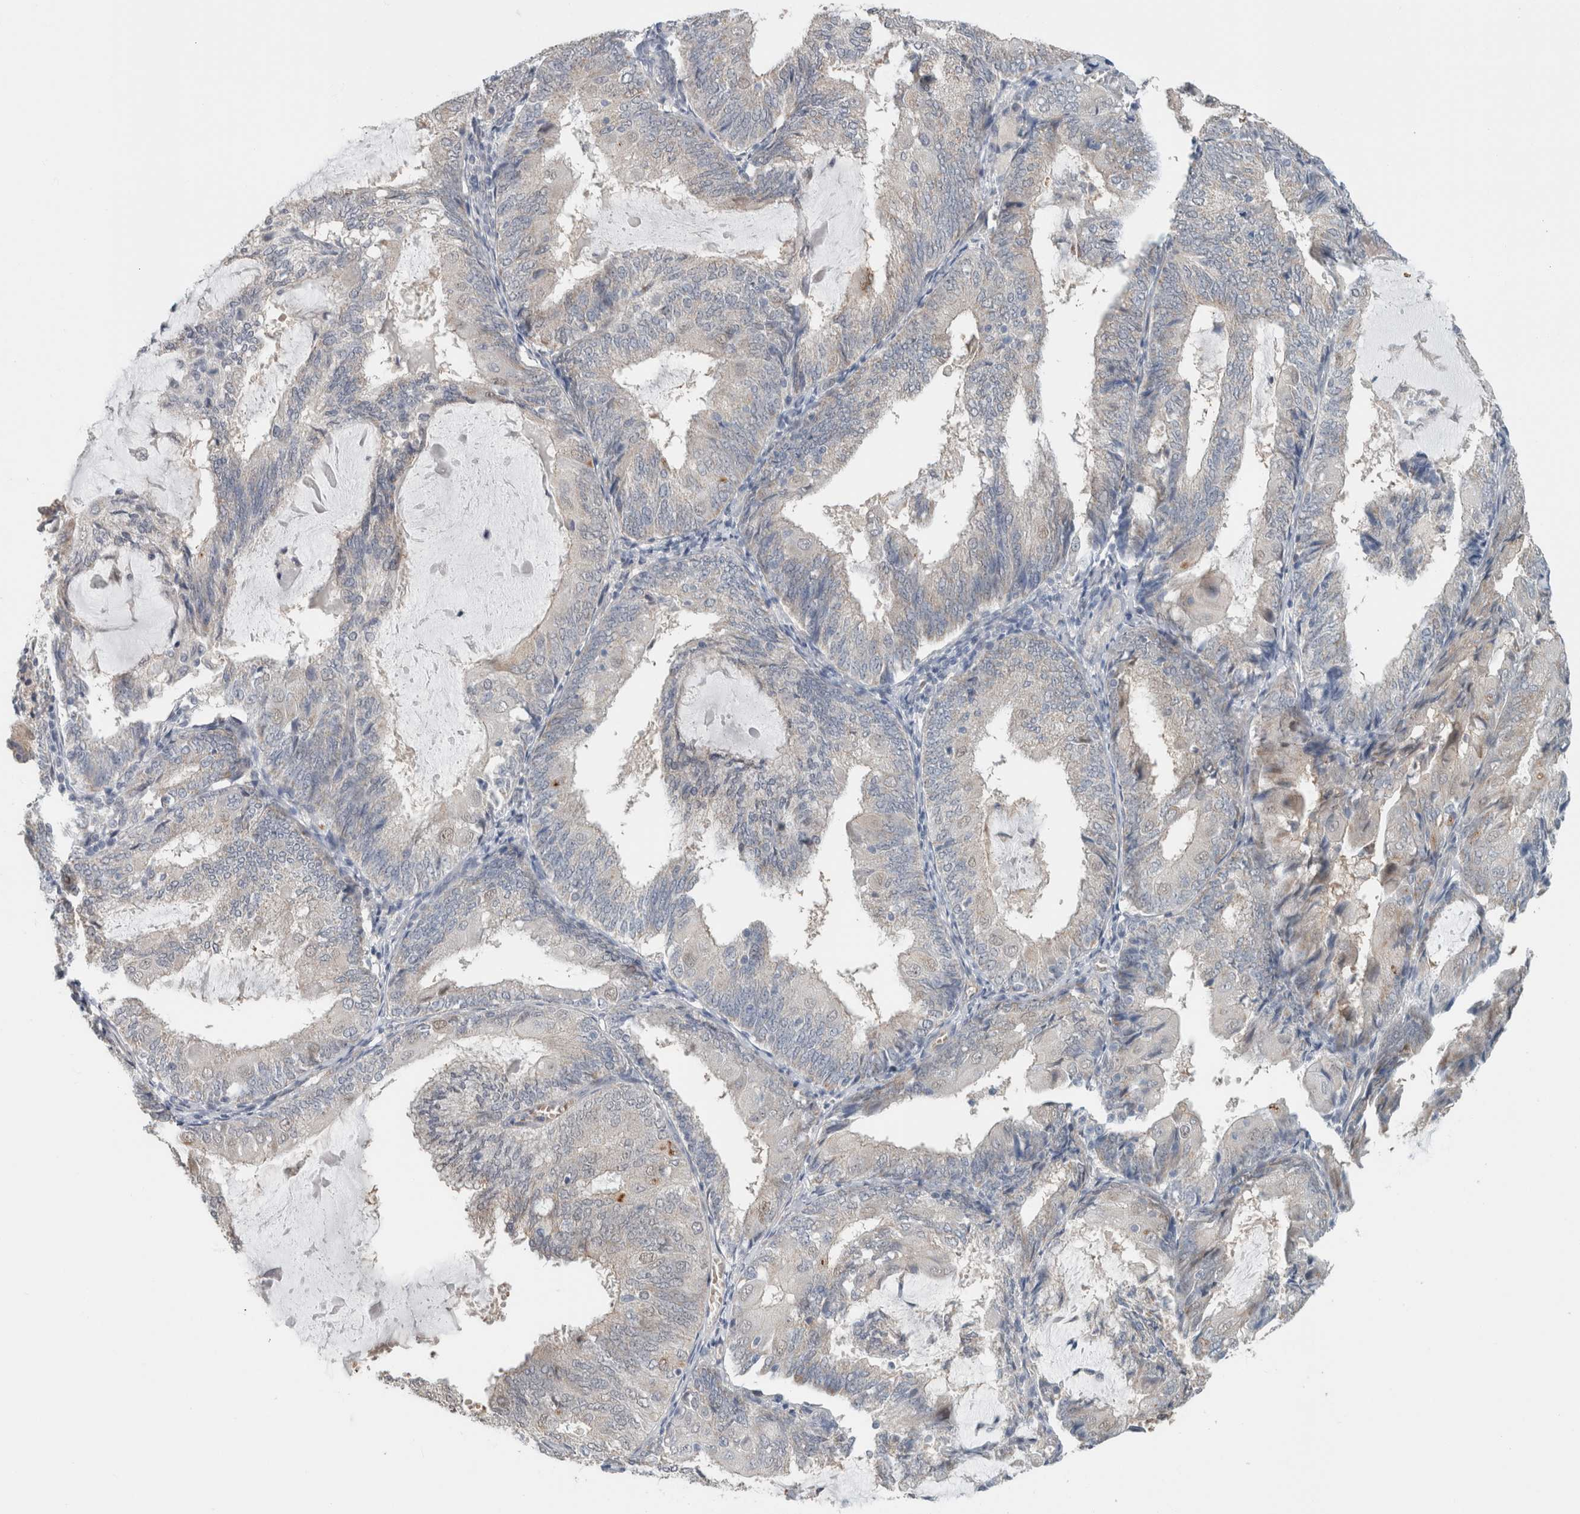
{"staining": {"intensity": "negative", "quantity": "none", "location": "none"}, "tissue": "endometrial cancer", "cell_type": "Tumor cells", "image_type": "cancer", "snomed": [{"axis": "morphology", "description": "Adenocarcinoma, NOS"}, {"axis": "topography", "description": "Endometrium"}], "caption": "High magnification brightfield microscopy of endometrial cancer stained with DAB (3,3'-diaminobenzidine) (brown) and counterstained with hematoxylin (blue): tumor cells show no significant expression. The staining was performed using DAB to visualize the protein expression in brown, while the nuclei were stained in blue with hematoxylin (Magnification: 20x).", "gene": "CRAT", "patient": {"sex": "female", "age": 81}}